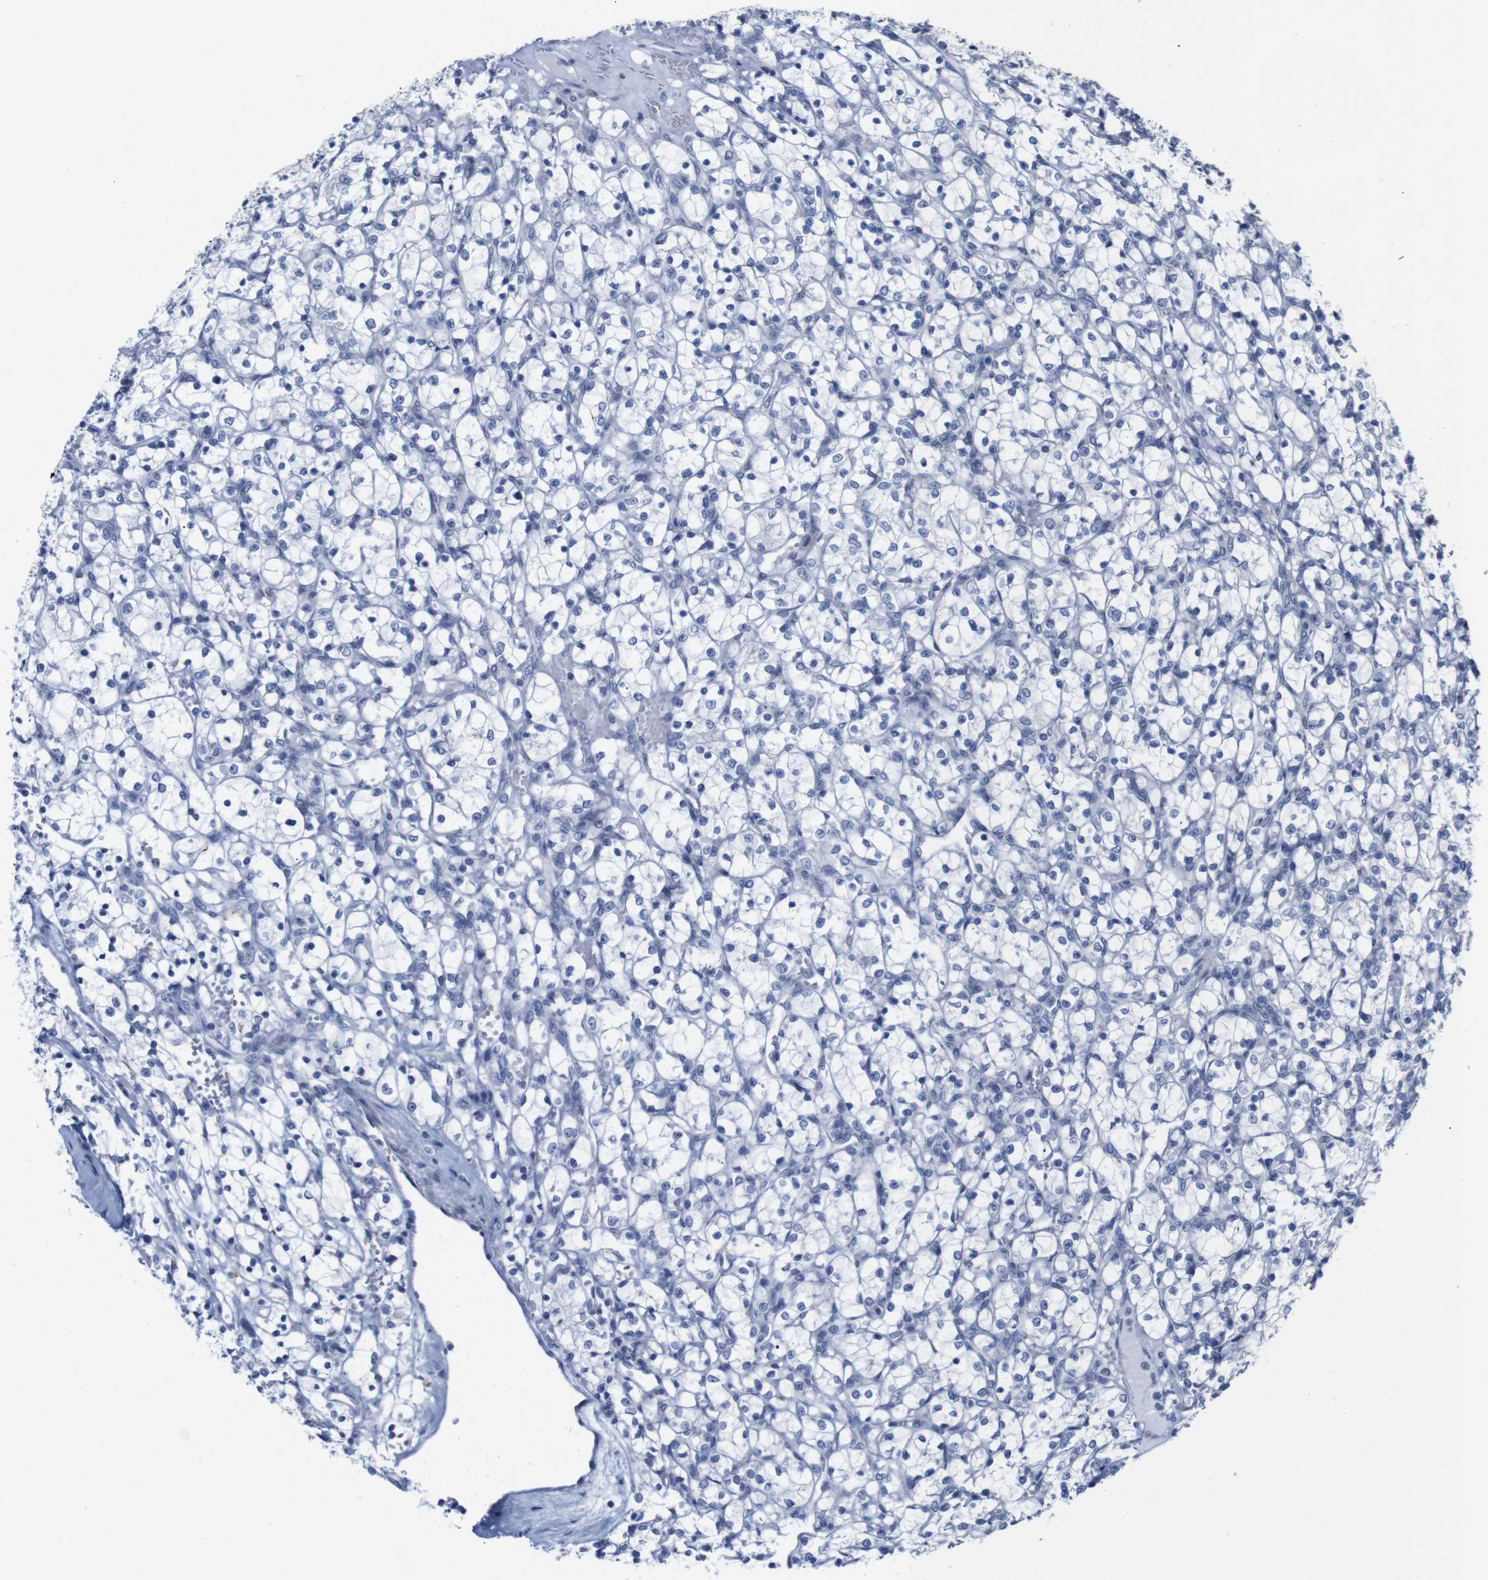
{"staining": {"intensity": "negative", "quantity": "none", "location": "none"}, "tissue": "renal cancer", "cell_type": "Tumor cells", "image_type": "cancer", "snomed": [{"axis": "morphology", "description": "Adenocarcinoma, NOS"}, {"axis": "topography", "description": "Kidney"}], "caption": "The histopathology image exhibits no significant staining in tumor cells of renal adenocarcinoma.", "gene": "TCEAL9", "patient": {"sex": "female", "age": 69}}